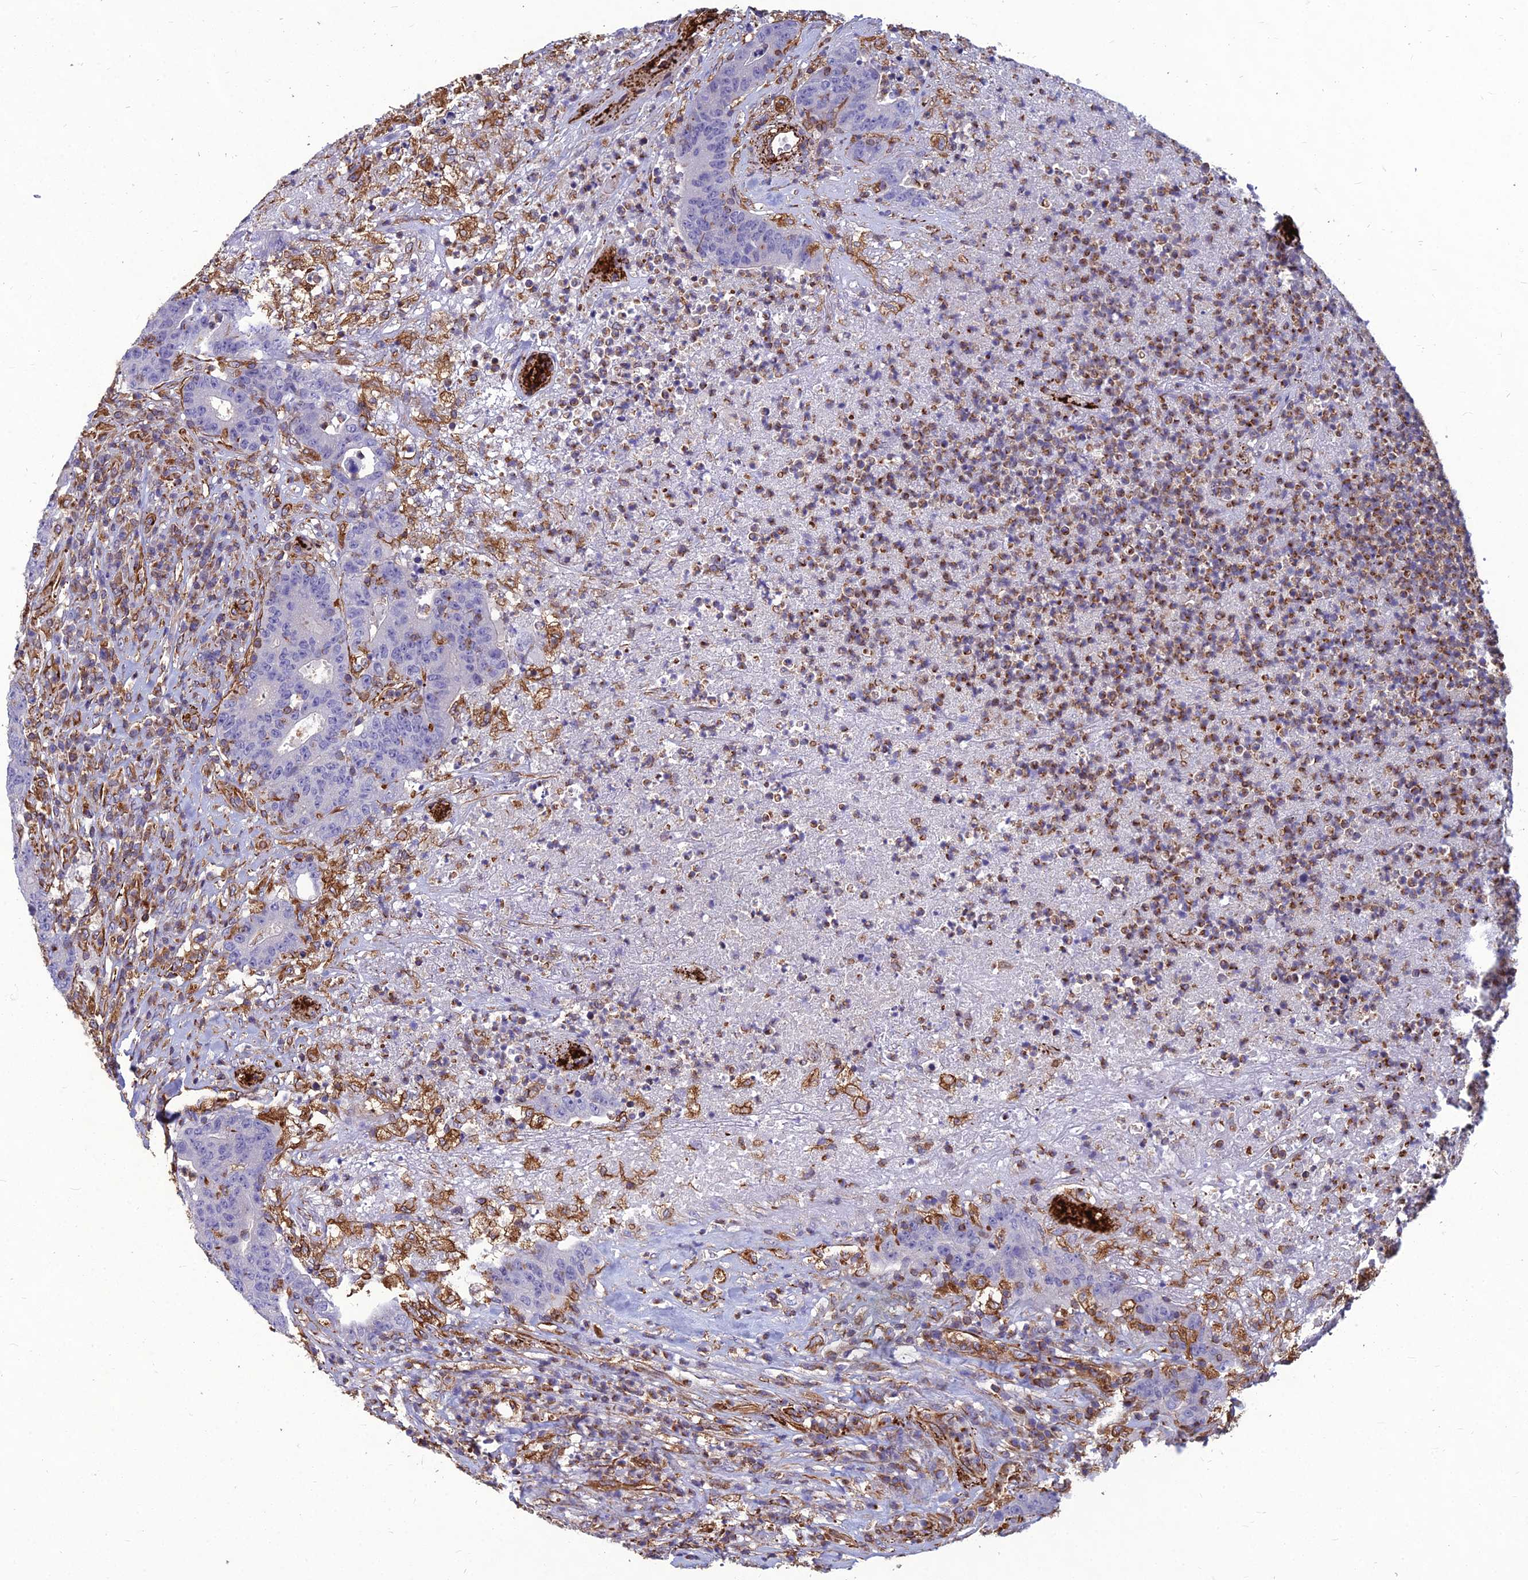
{"staining": {"intensity": "negative", "quantity": "none", "location": "none"}, "tissue": "colorectal cancer", "cell_type": "Tumor cells", "image_type": "cancer", "snomed": [{"axis": "morphology", "description": "Adenocarcinoma, NOS"}, {"axis": "topography", "description": "Colon"}], "caption": "Photomicrograph shows no protein staining in tumor cells of colorectal cancer tissue.", "gene": "PSMD11", "patient": {"sex": "female", "age": 75}}